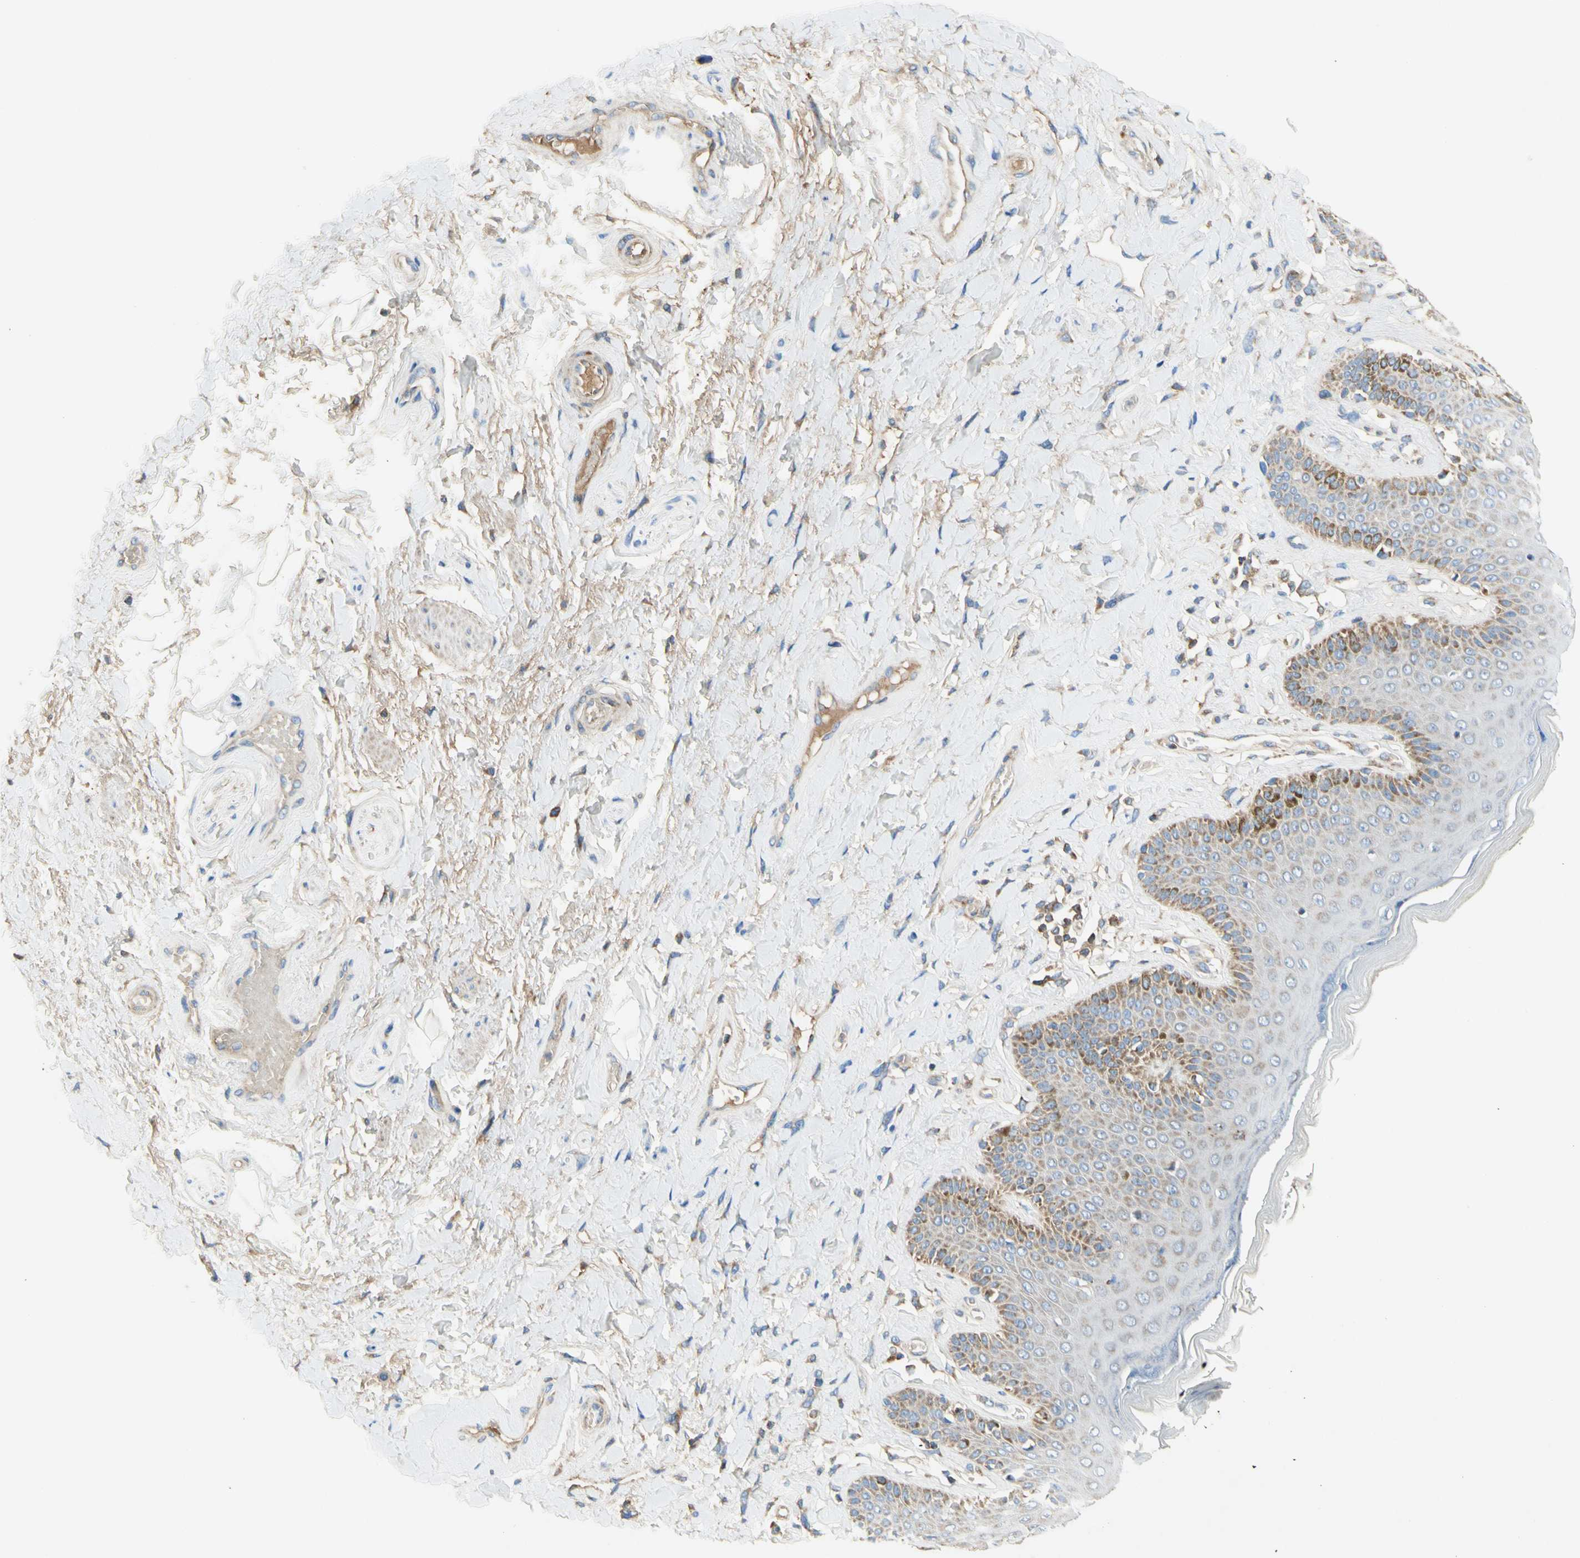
{"staining": {"intensity": "moderate", "quantity": "<25%", "location": "cytoplasmic/membranous"}, "tissue": "skin", "cell_type": "Epidermal cells", "image_type": "normal", "snomed": [{"axis": "morphology", "description": "Normal tissue, NOS"}, {"axis": "topography", "description": "Anal"}], "caption": "Immunohistochemistry image of unremarkable human skin stained for a protein (brown), which exhibits low levels of moderate cytoplasmic/membranous expression in approximately <25% of epidermal cells.", "gene": "SDHB", "patient": {"sex": "male", "age": 69}}